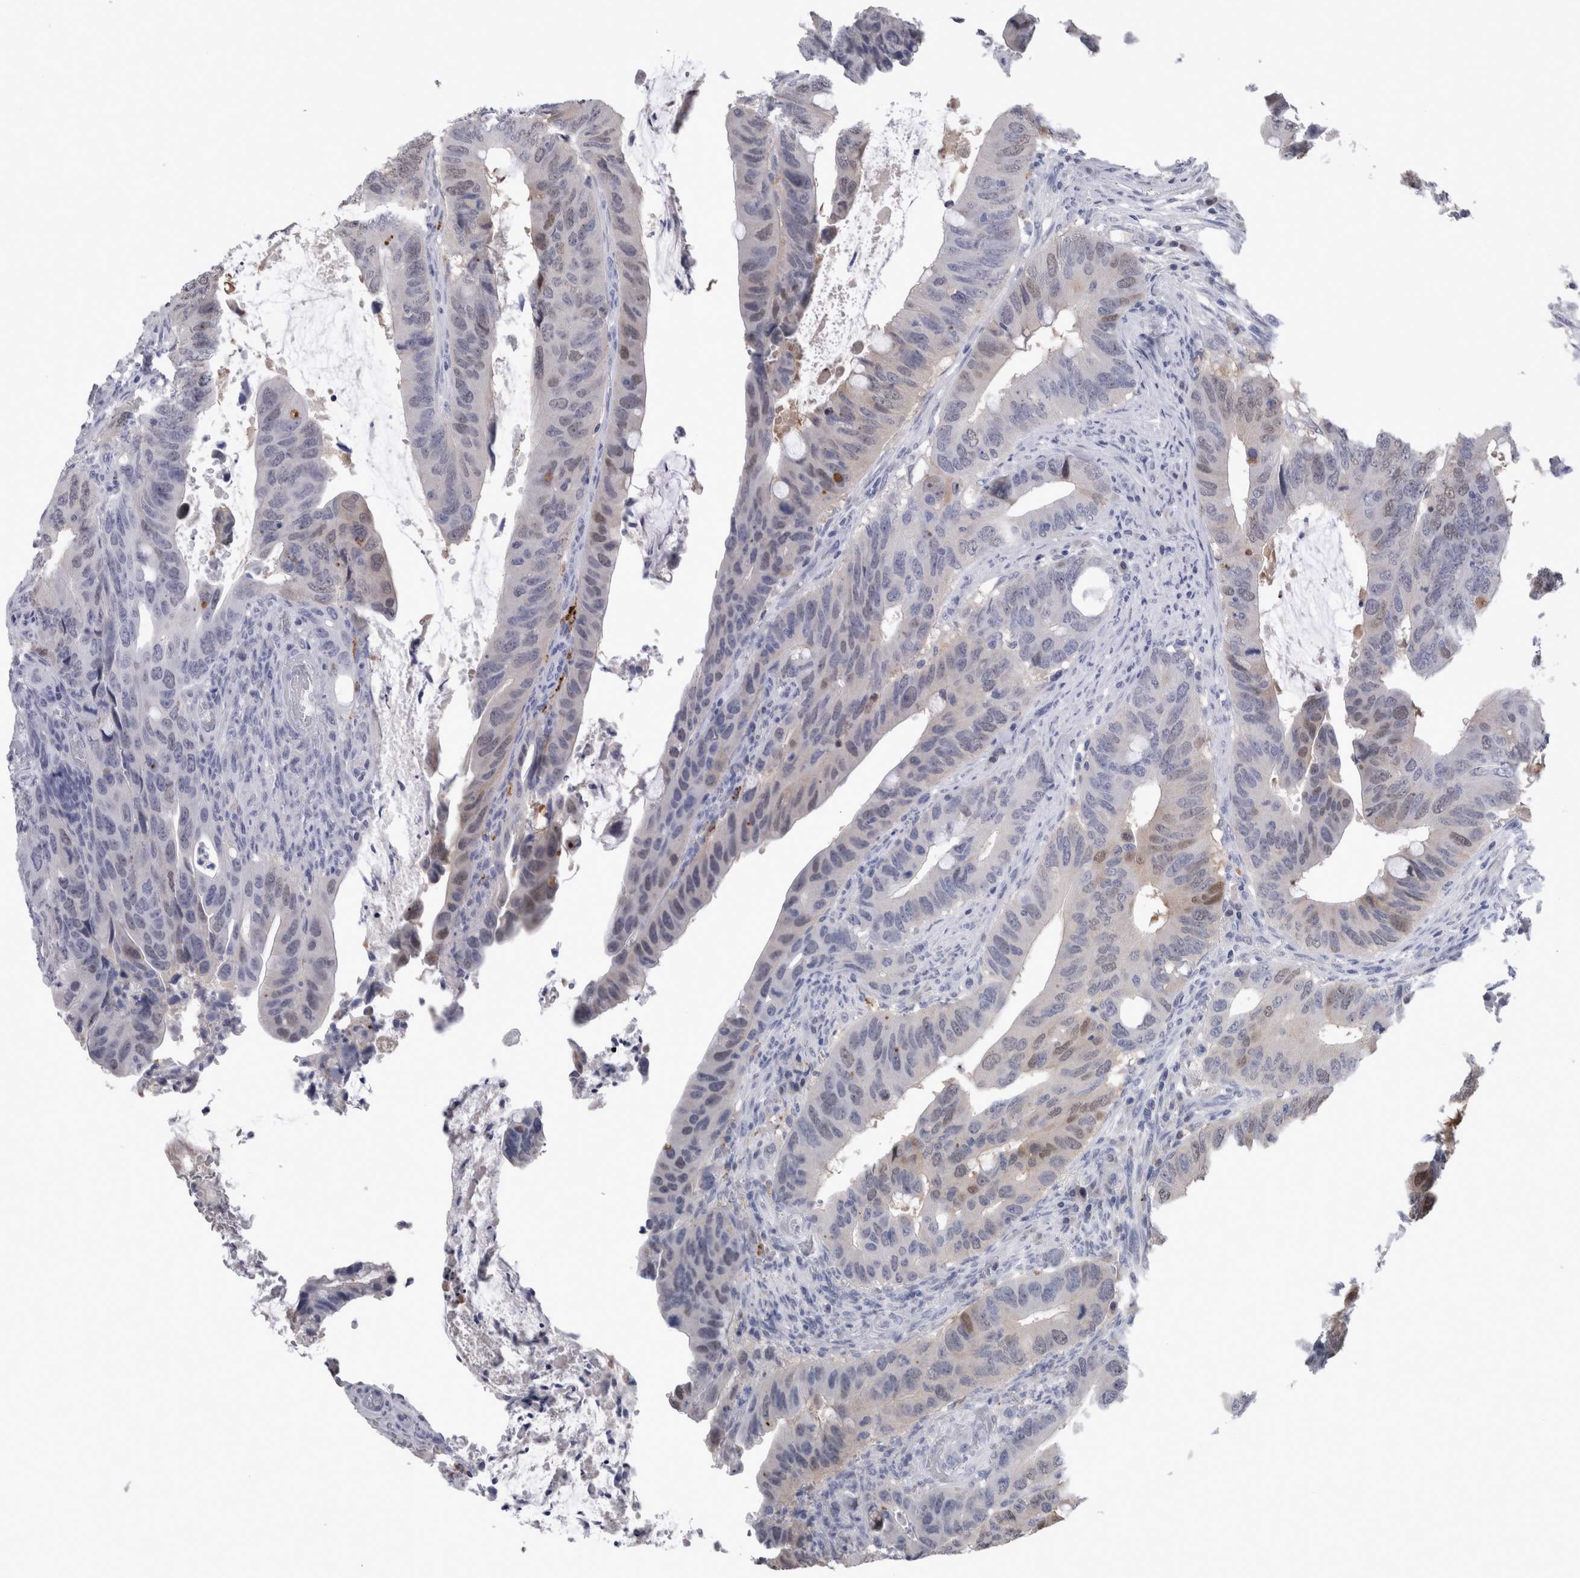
{"staining": {"intensity": "weak", "quantity": "<25%", "location": "nuclear"}, "tissue": "colorectal cancer", "cell_type": "Tumor cells", "image_type": "cancer", "snomed": [{"axis": "morphology", "description": "Adenocarcinoma, NOS"}, {"axis": "topography", "description": "Colon"}], "caption": "DAB (3,3'-diaminobenzidine) immunohistochemical staining of adenocarcinoma (colorectal) shows no significant positivity in tumor cells.", "gene": "CA8", "patient": {"sex": "male", "age": 71}}